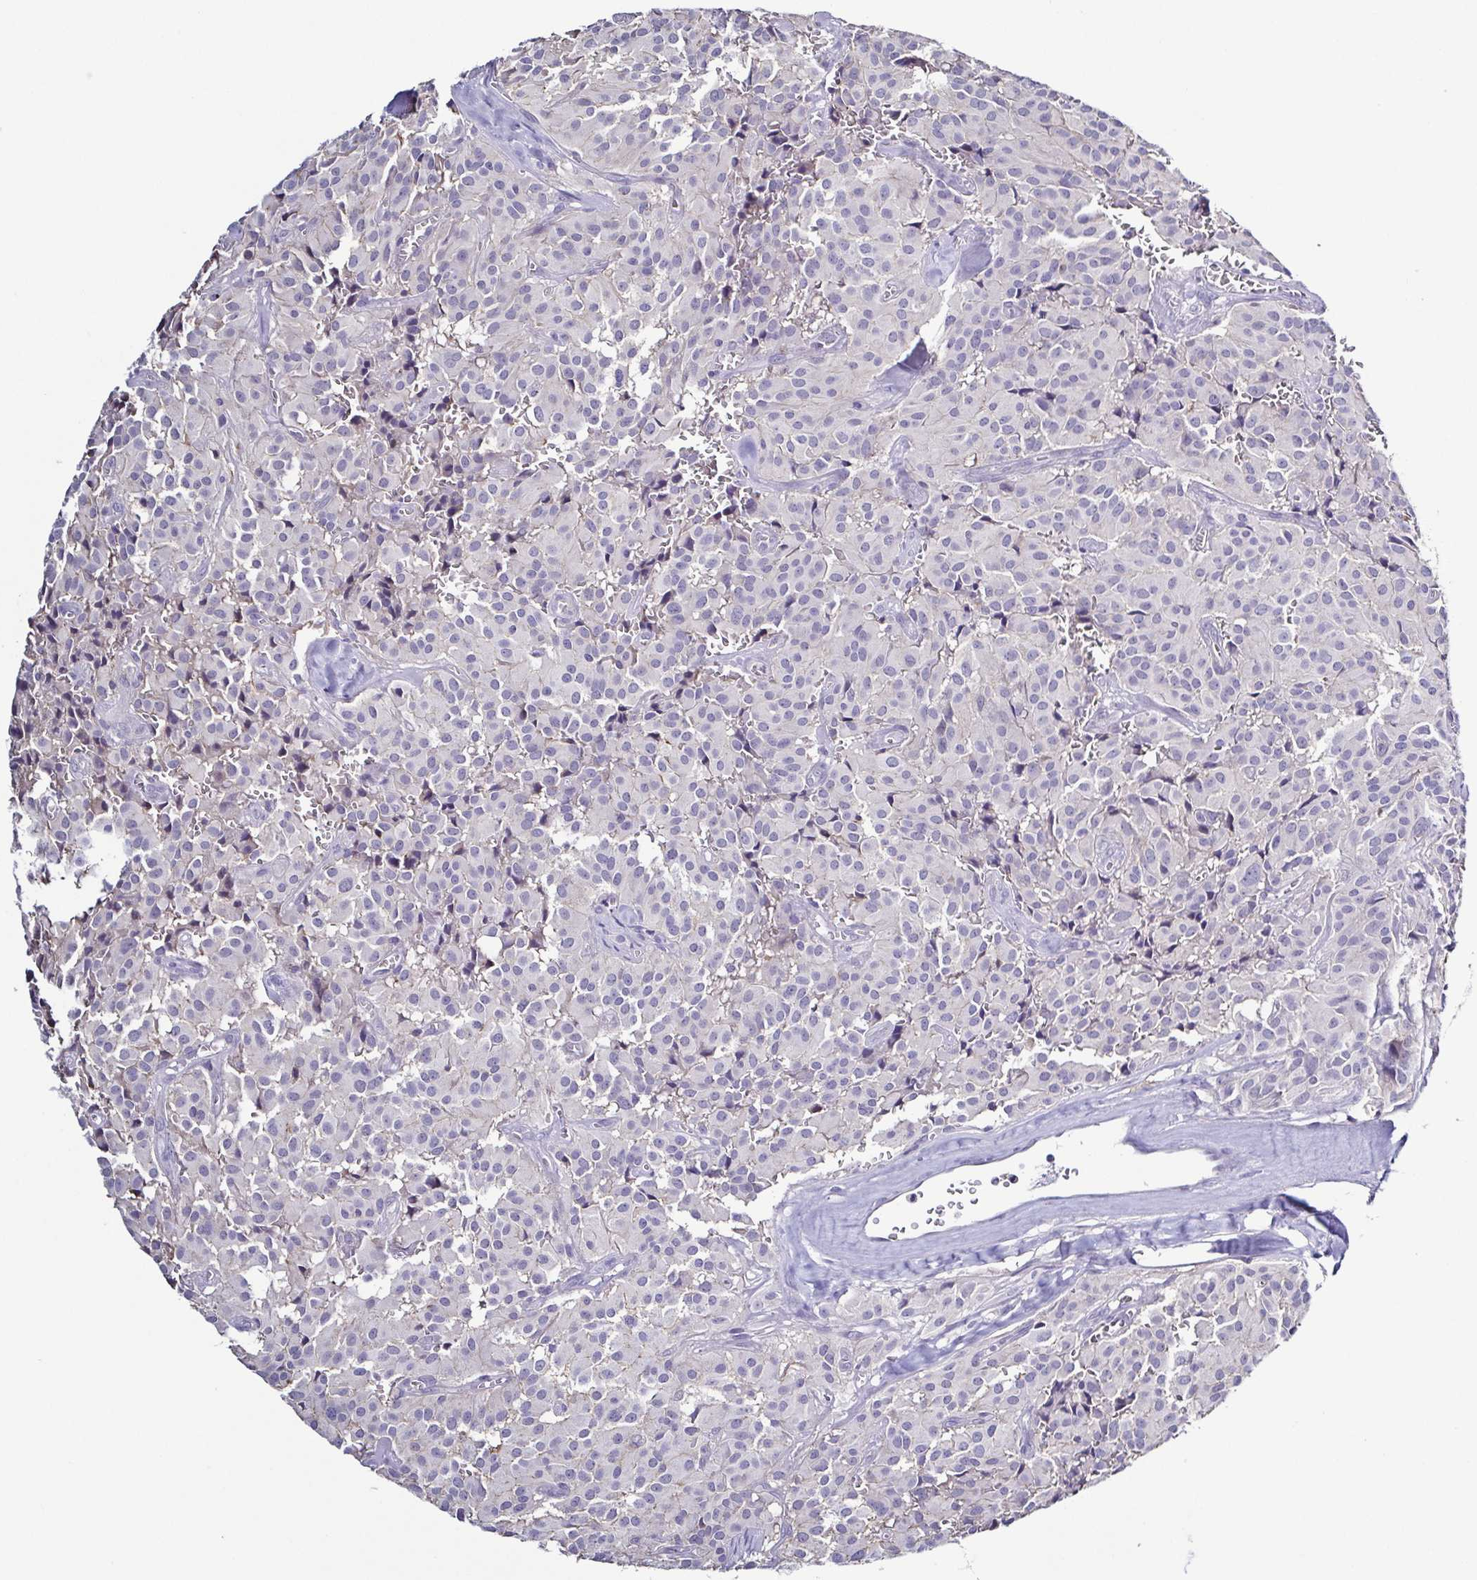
{"staining": {"intensity": "negative", "quantity": "none", "location": "none"}, "tissue": "glioma", "cell_type": "Tumor cells", "image_type": "cancer", "snomed": [{"axis": "morphology", "description": "Glioma, malignant, Low grade"}, {"axis": "topography", "description": "Brain"}], "caption": "Tumor cells are negative for protein expression in human glioma.", "gene": "TNNT2", "patient": {"sex": "male", "age": 42}}